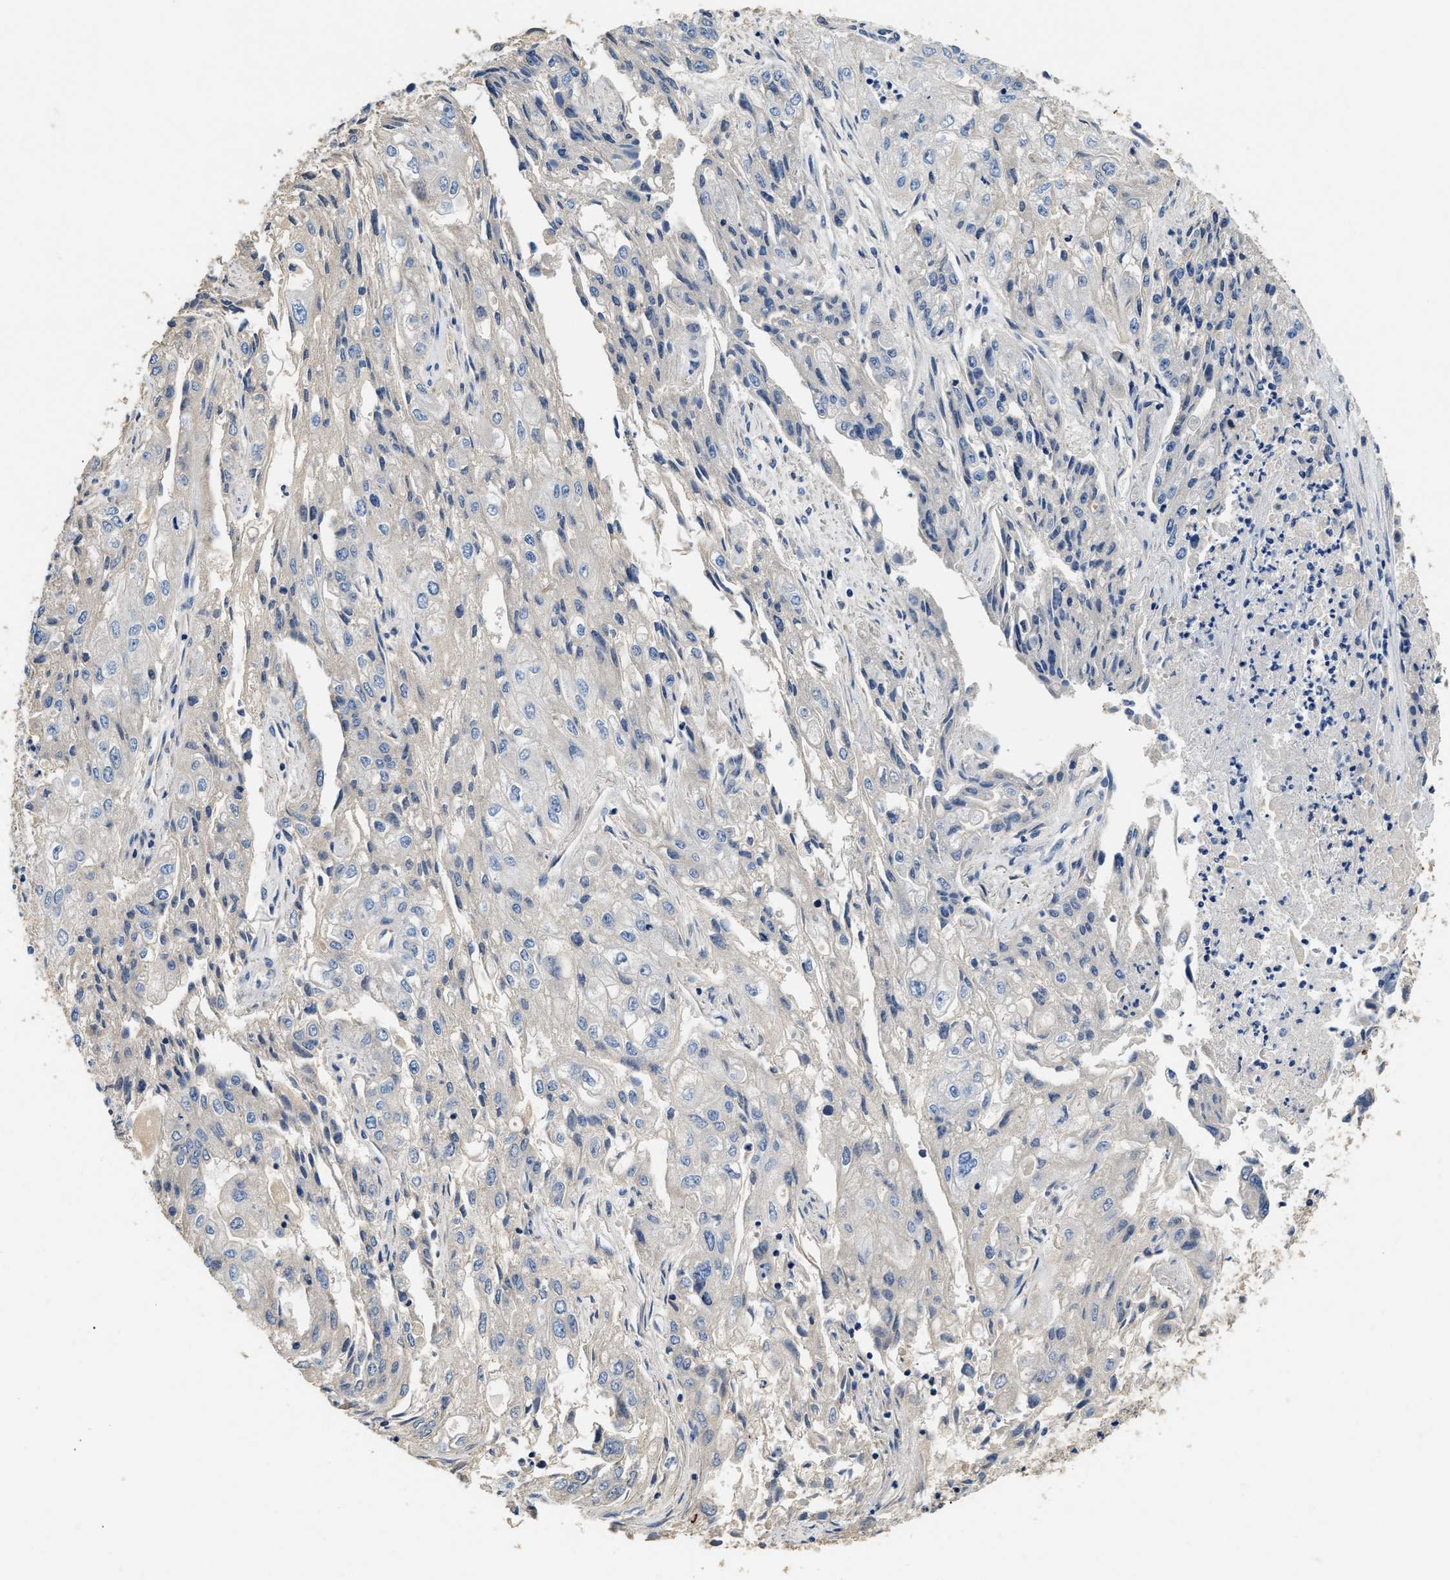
{"staining": {"intensity": "negative", "quantity": "none", "location": "none"}, "tissue": "endometrial cancer", "cell_type": "Tumor cells", "image_type": "cancer", "snomed": [{"axis": "morphology", "description": "Adenocarcinoma, NOS"}, {"axis": "topography", "description": "Endometrium"}], "caption": "An IHC micrograph of adenocarcinoma (endometrial) is shown. There is no staining in tumor cells of adenocarcinoma (endometrial).", "gene": "IL17RC", "patient": {"sex": "female", "age": 49}}